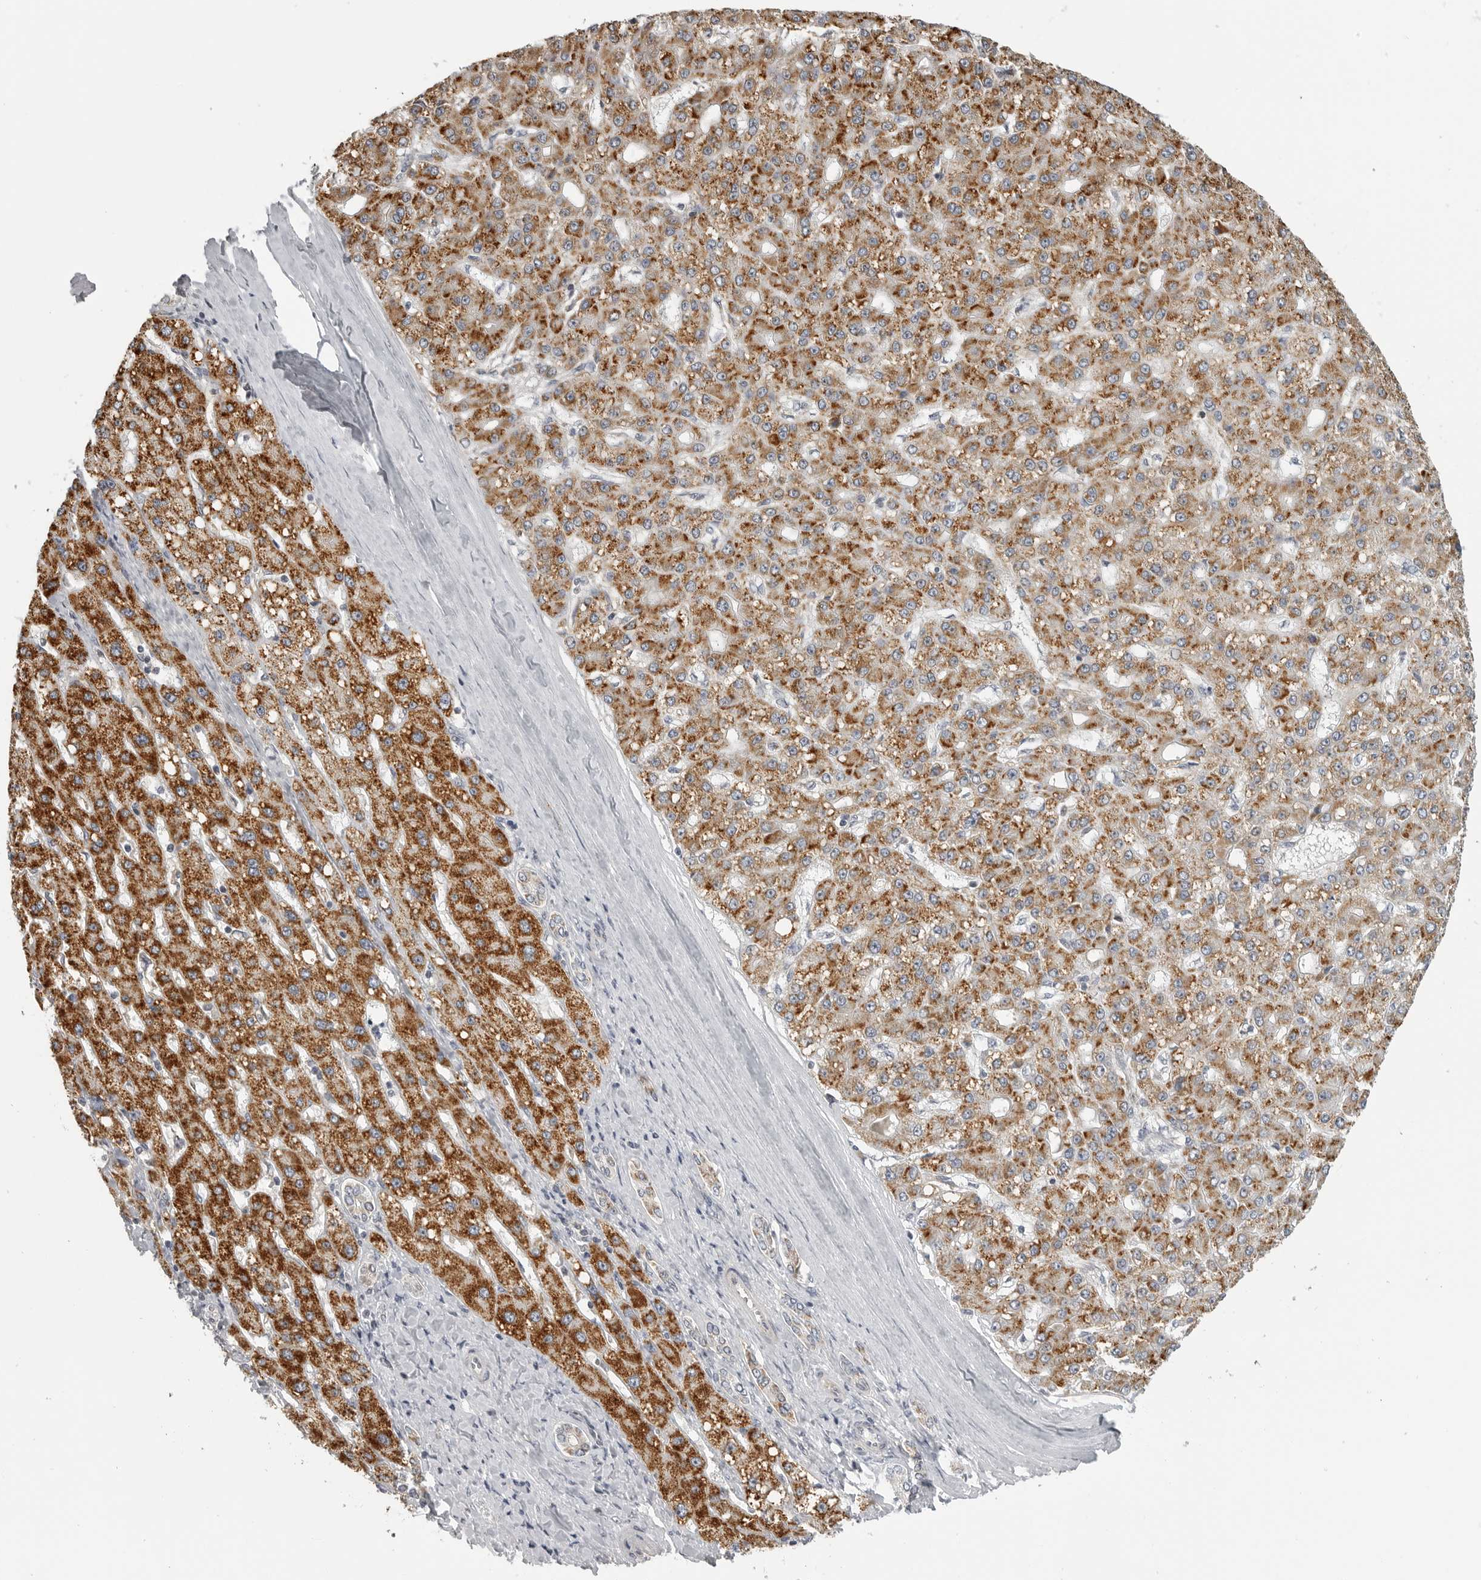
{"staining": {"intensity": "strong", "quantity": ">75%", "location": "cytoplasmic/membranous"}, "tissue": "liver cancer", "cell_type": "Tumor cells", "image_type": "cancer", "snomed": [{"axis": "morphology", "description": "Carcinoma, Hepatocellular, NOS"}, {"axis": "topography", "description": "Liver"}], "caption": "Liver cancer (hepatocellular carcinoma) tissue displays strong cytoplasmic/membranous staining in approximately >75% of tumor cells (brown staining indicates protein expression, while blue staining denotes nuclei).", "gene": "RXFP3", "patient": {"sex": "male", "age": 67}}